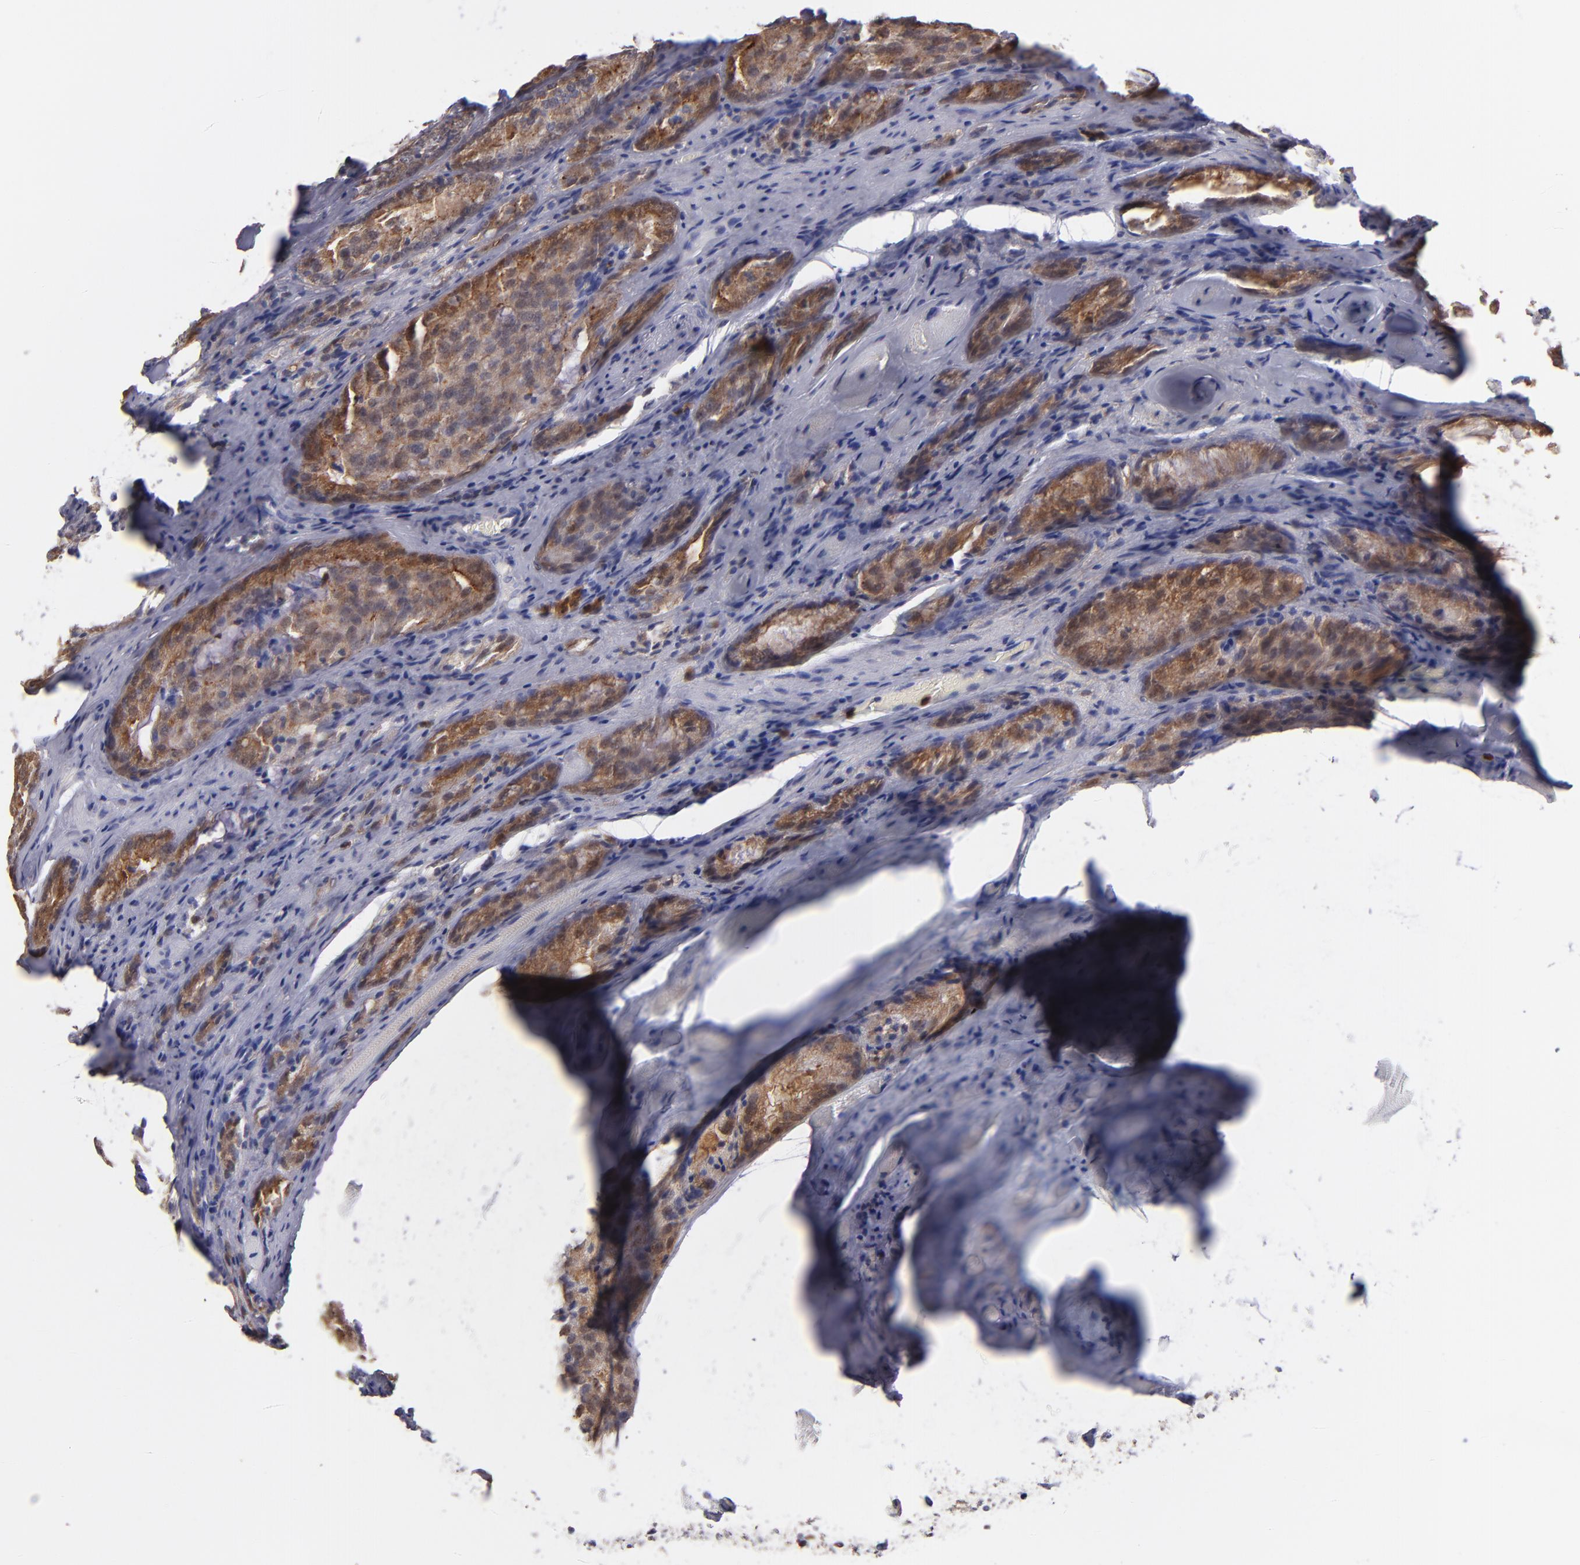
{"staining": {"intensity": "strong", "quantity": ">75%", "location": "cytoplasmic/membranous"}, "tissue": "prostate cancer", "cell_type": "Tumor cells", "image_type": "cancer", "snomed": [{"axis": "morphology", "description": "Adenocarcinoma, Medium grade"}, {"axis": "topography", "description": "Prostate"}], "caption": "Prostate cancer tissue reveals strong cytoplasmic/membranous positivity in approximately >75% of tumor cells", "gene": "PRKCD", "patient": {"sex": "male", "age": 60}}